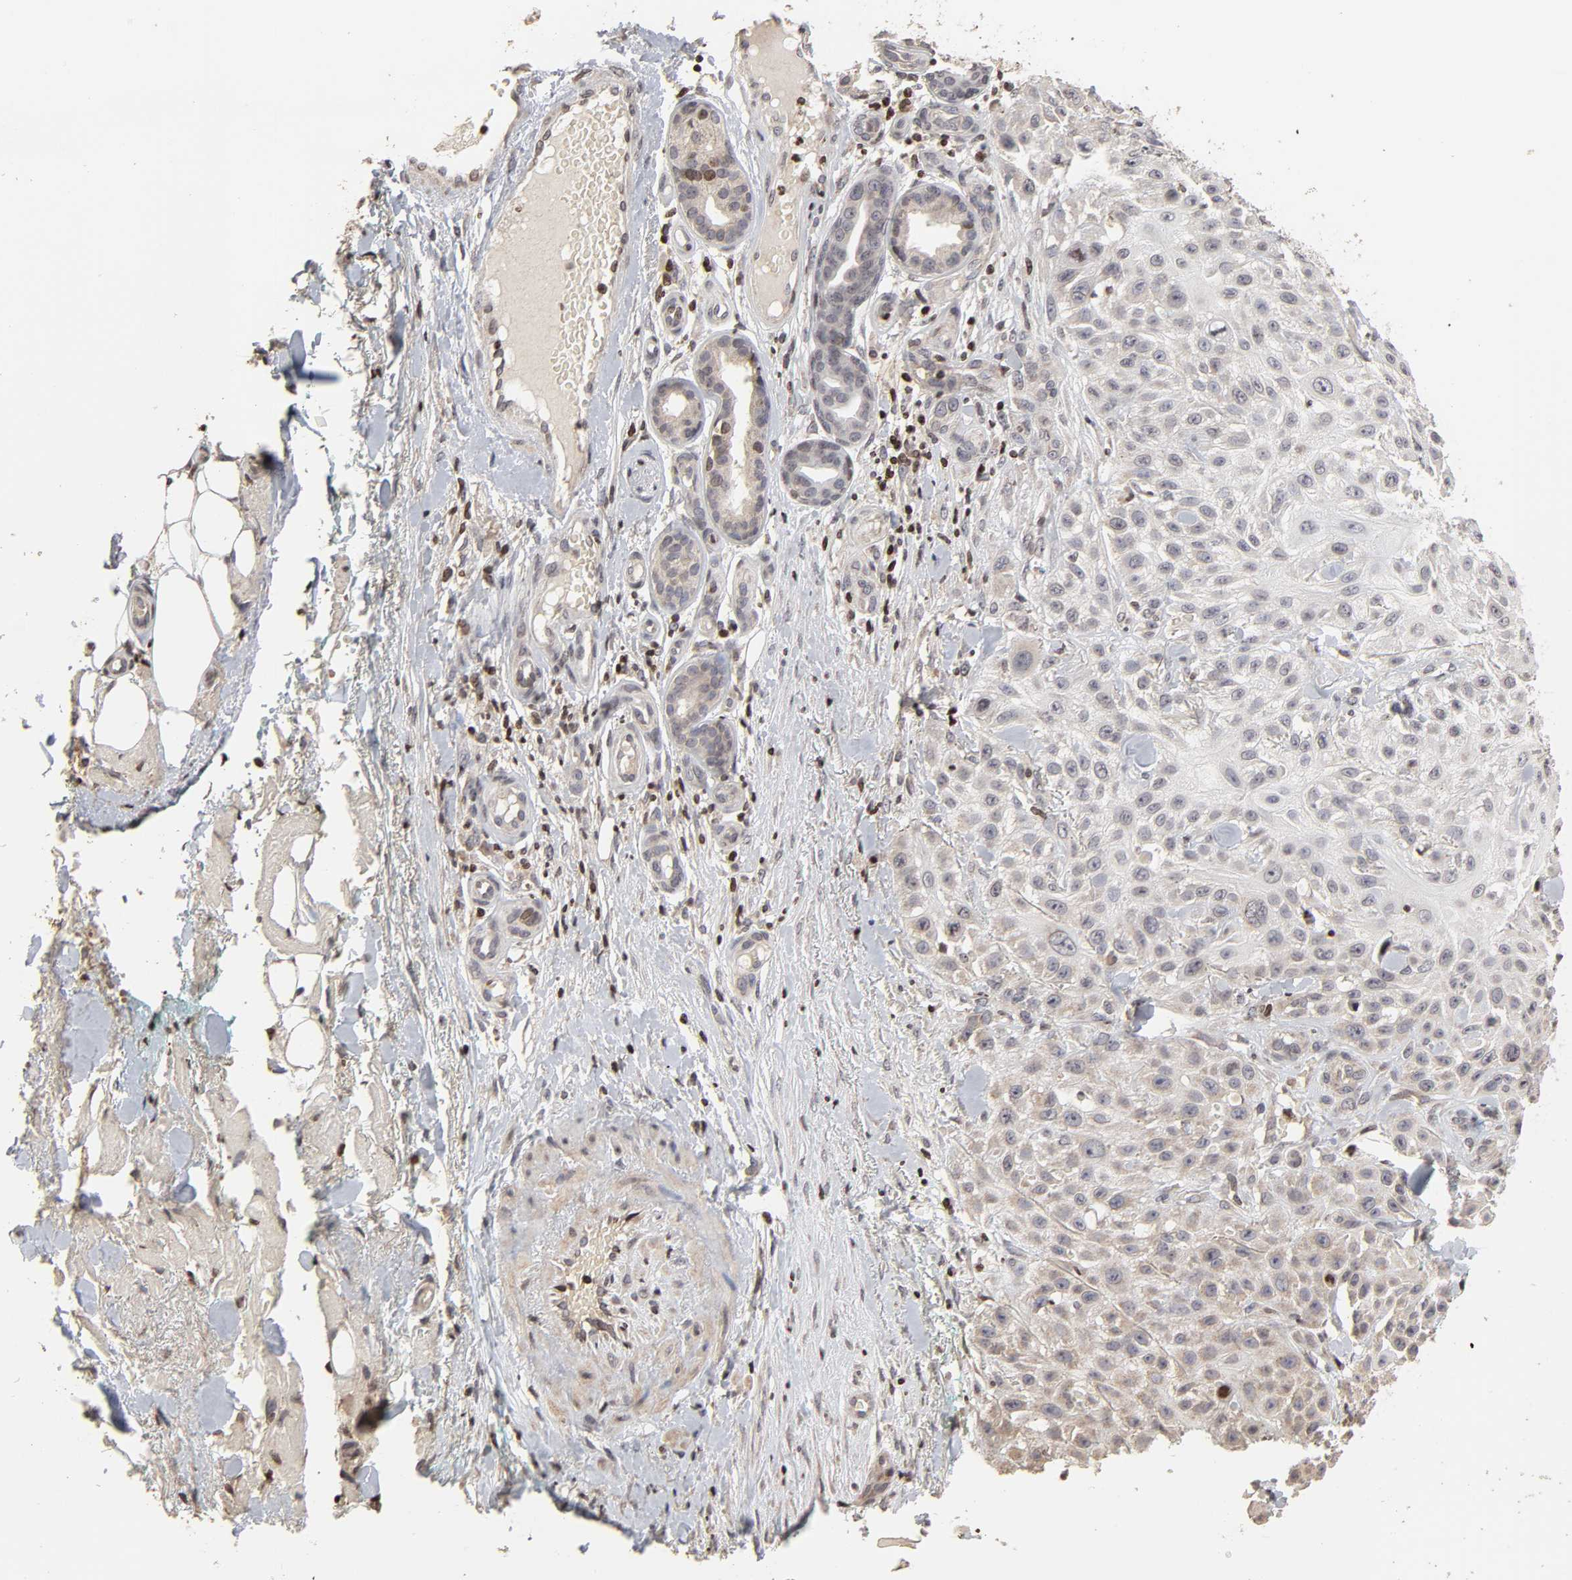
{"staining": {"intensity": "weak", "quantity": "<25%", "location": "cytoplasmic/membranous"}, "tissue": "skin cancer", "cell_type": "Tumor cells", "image_type": "cancer", "snomed": [{"axis": "morphology", "description": "Squamous cell carcinoma, NOS"}, {"axis": "topography", "description": "Skin"}], "caption": "Squamous cell carcinoma (skin) was stained to show a protein in brown. There is no significant expression in tumor cells. (DAB (3,3'-diaminobenzidine) immunohistochemistry visualized using brightfield microscopy, high magnification).", "gene": "ZNF473", "patient": {"sex": "female", "age": 42}}